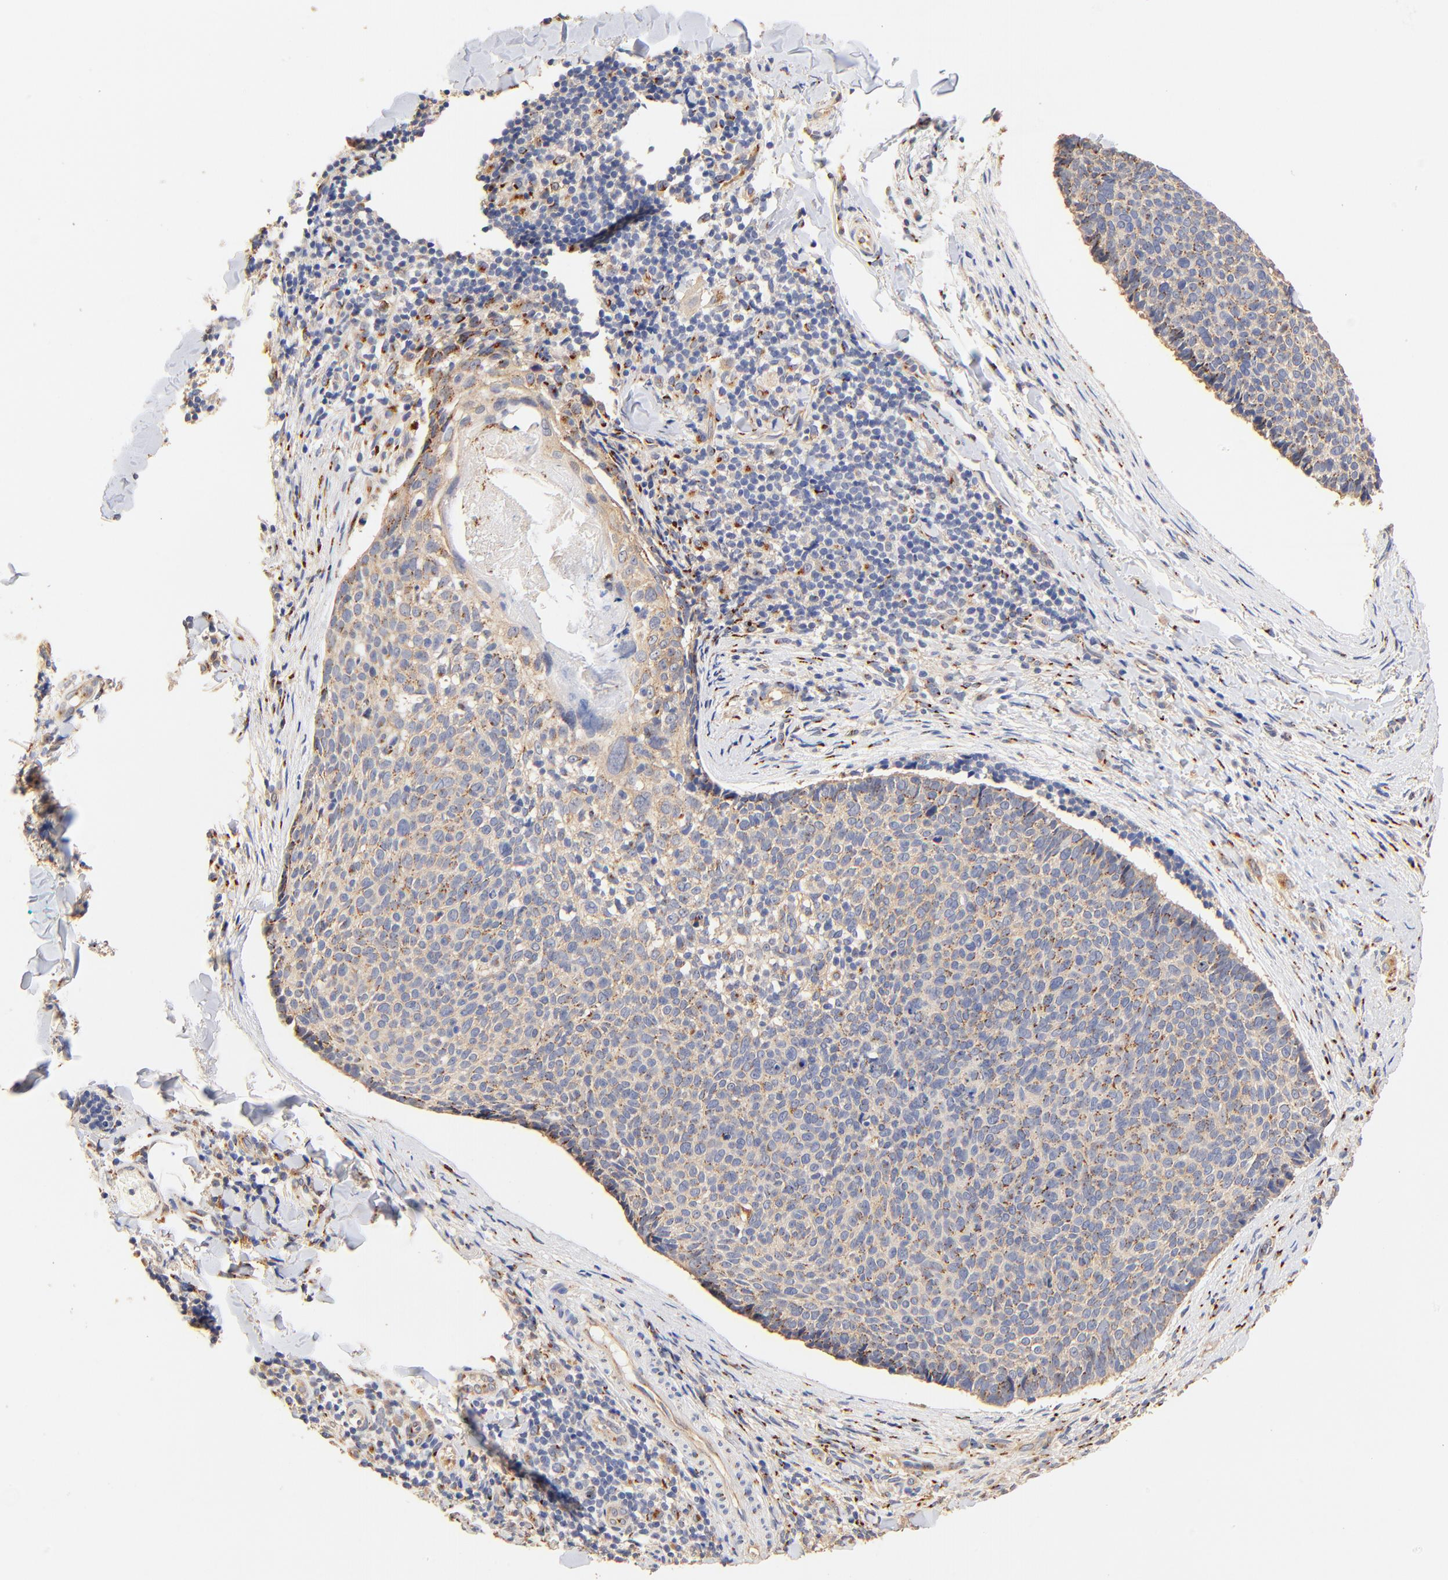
{"staining": {"intensity": "weak", "quantity": ">75%", "location": "cytoplasmic/membranous"}, "tissue": "skin cancer", "cell_type": "Tumor cells", "image_type": "cancer", "snomed": [{"axis": "morphology", "description": "Normal tissue, NOS"}, {"axis": "morphology", "description": "Basal cell carcinoma"}, {"axis": "topography", "description": "Skin"}], "caption": "Immunohistochemistry photomicrograph of skin cancer stained for a protein (brown), which reveals low levels of weak cytoplasmic/membranous expression in approximately >75% of tumor cells.", "gene": "FMNL3", "patient": {"sex": "female", "age": 57}}